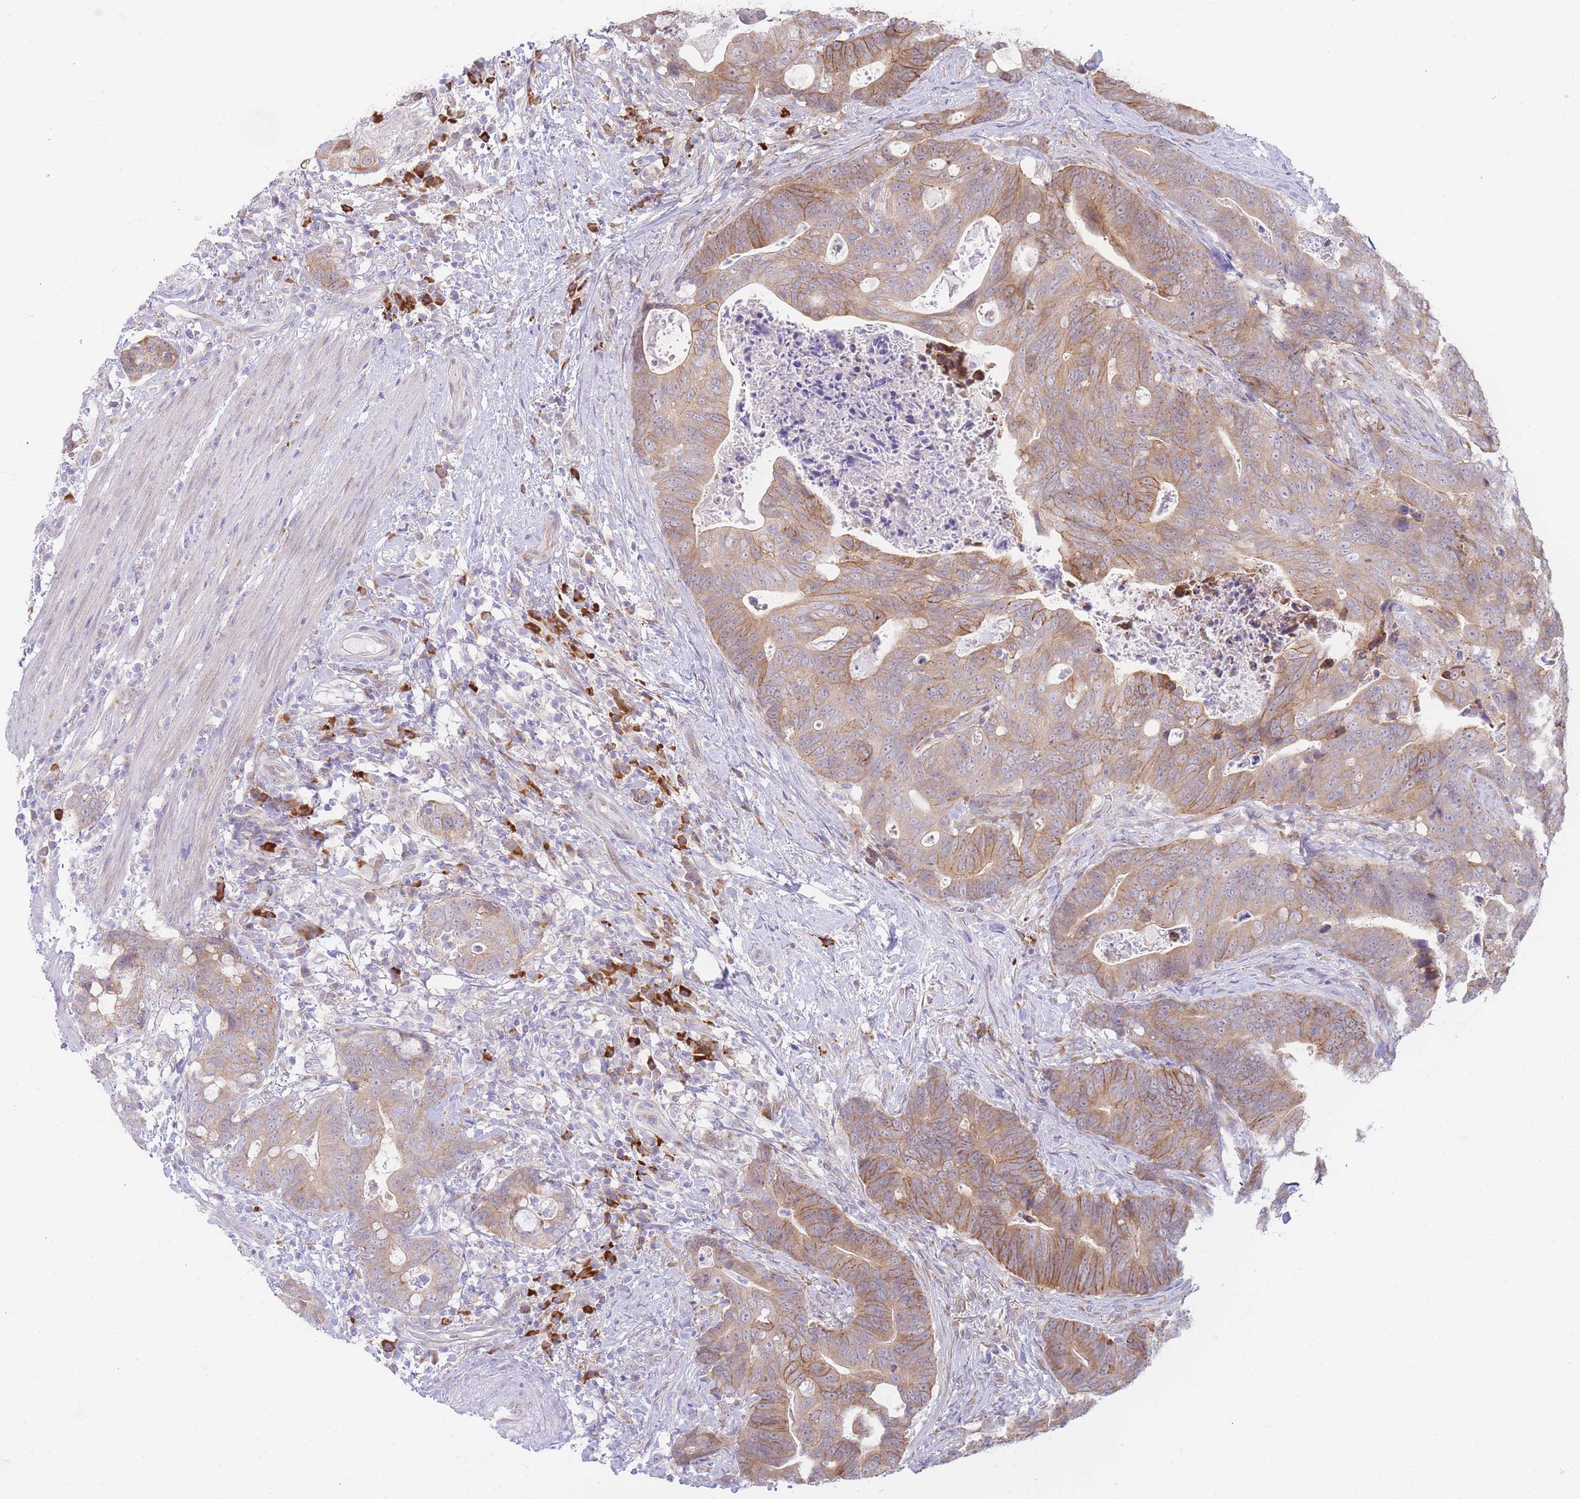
{"staining": {"intensity": "moderate", "quantity": ">75%", "location": "cytoplasmic/membranous"}, "tissue": "colorectal cancer", "cell_type": "Tumor cells", "image_type": "cancer", "snomed": [{"axis": "morphology", "description": "Adenocarcinoma, NOS"}, {"axis": "topography", "description": "Colon"}], "caption": "A medium amount of moderate cytoplasmic/membranous expression is seen in approximately >75% of tumor cells in colorectal adenocarcinoma tissue.", "gene": "ZNF510", "patient": {"sex": "female", "age": 82}}